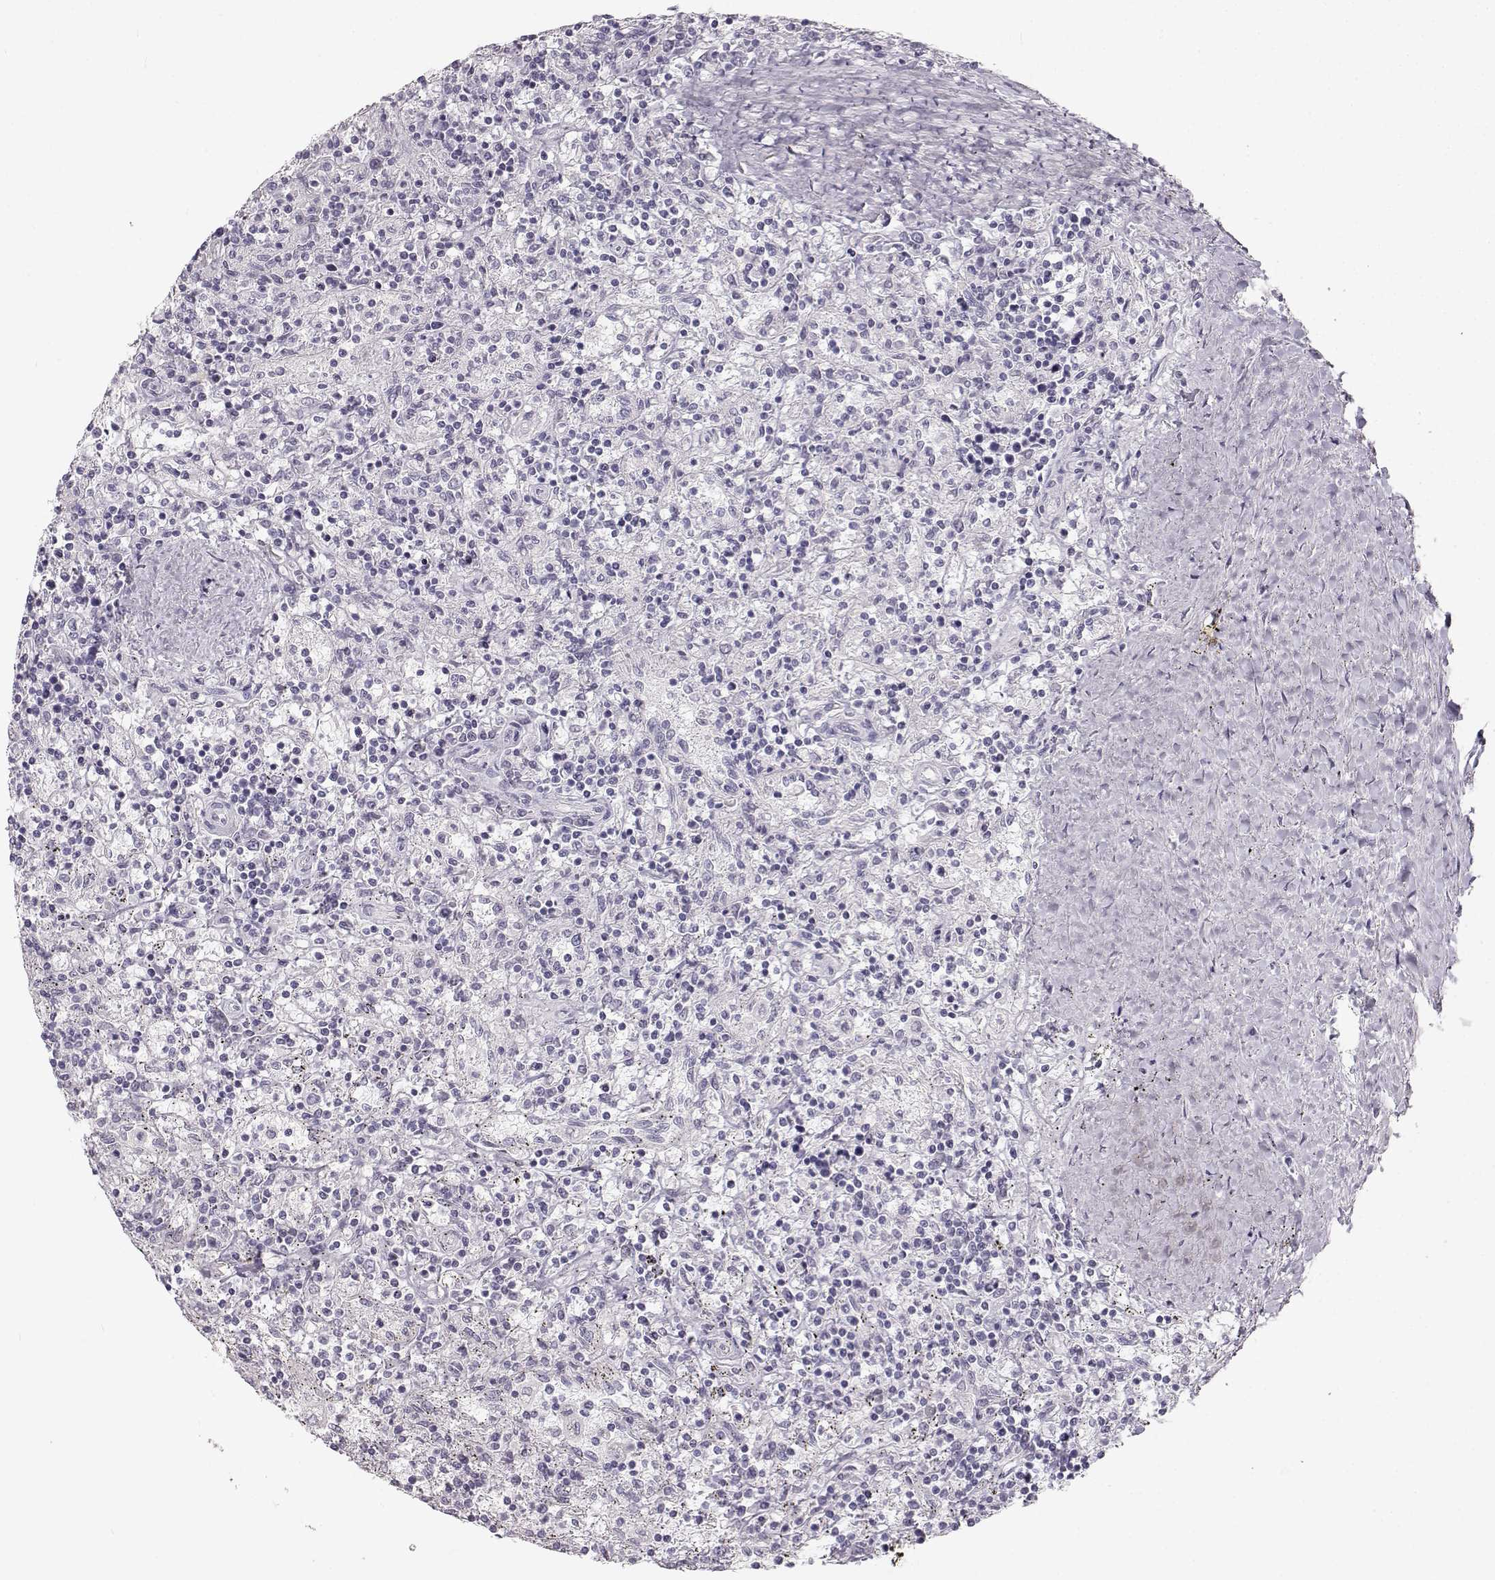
{"staining": {"intensity": "negative", "quantity": "none", "location": "none"}, "tissue": "lymphoma", "cell_type": "Tumor cells", "image_type": "cancer", "snomed": [{"axis": "morphology", "description": "Malignant lymphoma, non-Hodgkin's type, Low grade"}, {"axis": "topography", "description": "Spleen"}], "caption": "A high-resolution image shows immunohistochemistry (IHC) staining of lymphoma, which demonstrates no significant staining in tumor cells.", "gene": "OIP5", "patient": {"sex": "male", "age": 62}}